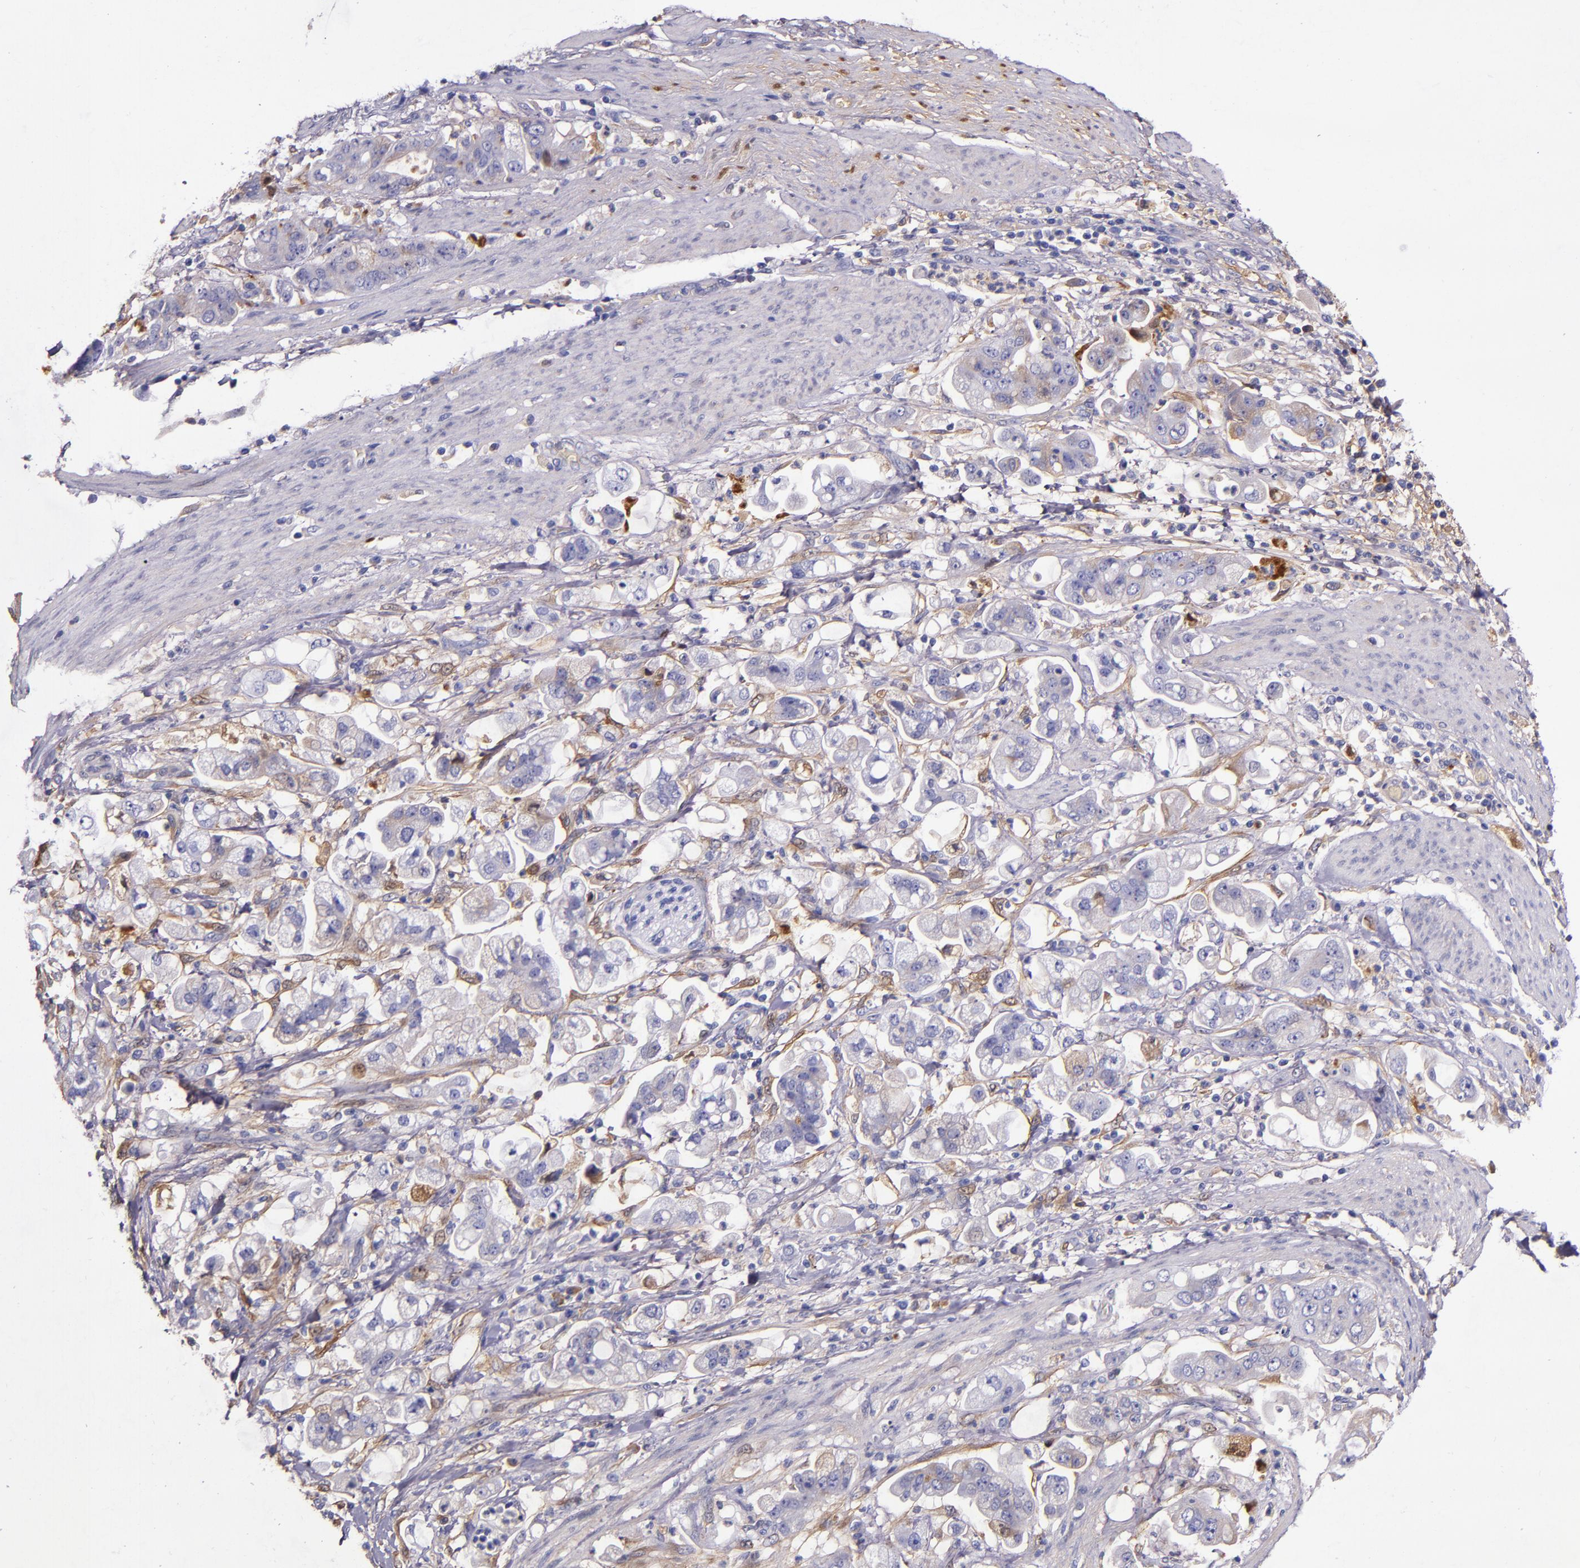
{"staining": {"intensity": "weak", "quantity": "<25%", "location": "cytoplasmic/membranous"}, "tissue": "stomach cancer", "cell_type": "Tumor cells", "image_type": "cancer", "snomed": [{"axis": "morphology", "description": "Adenocarcinoma, NOS"}, {"axis": "topography", "description": "Stomach"}], "caption": "This is an immunohistochemistry micrograph of adenocarcinoma (stomach). There is no positivity in tumor cells.", "gene": "CLEC3B", "patient": {"sex": "male", "age": 62}}